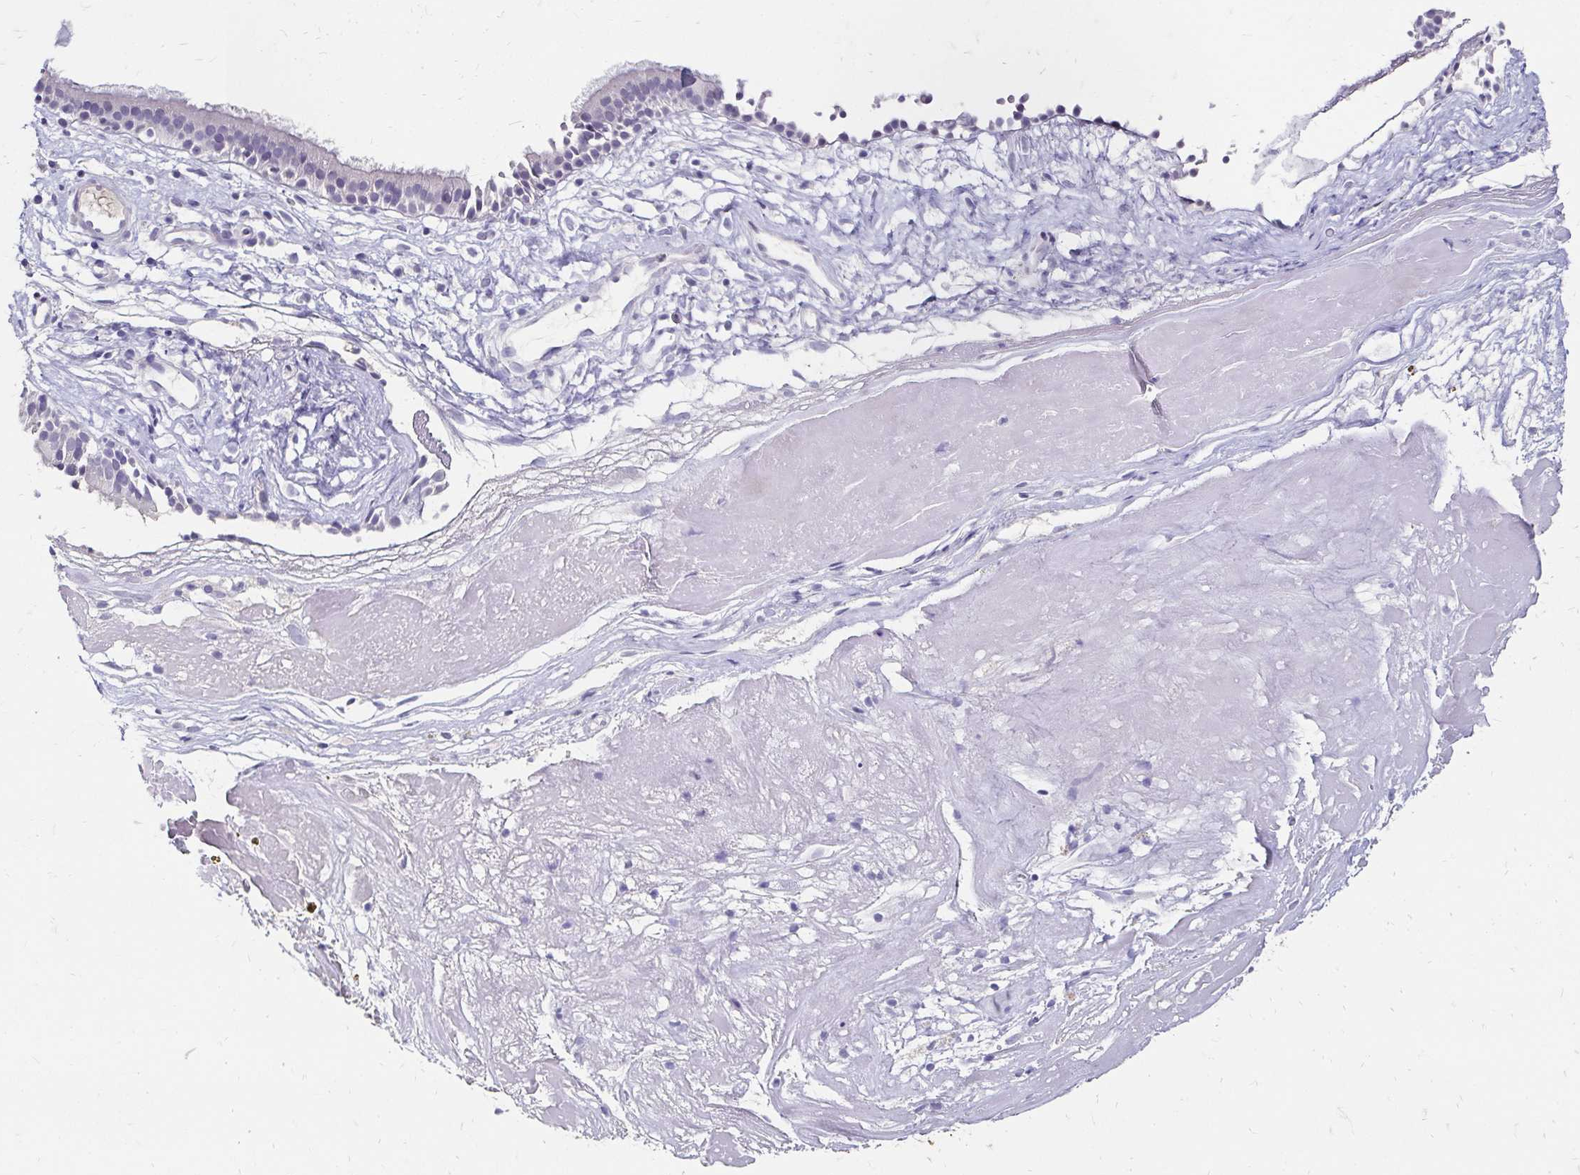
{"staining": {"intensity": "negative", "quantity": "none", "location": "none"}, "tissue": "nasopharynx", "cell_type": "Respiratory epithelial cells", "image_type": "normal", "snomed": [{"axis": "morphology", "description": "Normal tissue, NOS"}, {"axis": "topography", "description": "Nasopharynx"}], "caption": "The histopathology image exhibits no staining of respiratory epithelial cells in benign nasopharynx. The staining is performed using DAB (3,3'-diaminobenzidine) brown chromogen with nuclei counter-stained in using hematoxylin.", "gene": "SCG3", "patient": {"sex": "male", "age": 24}}